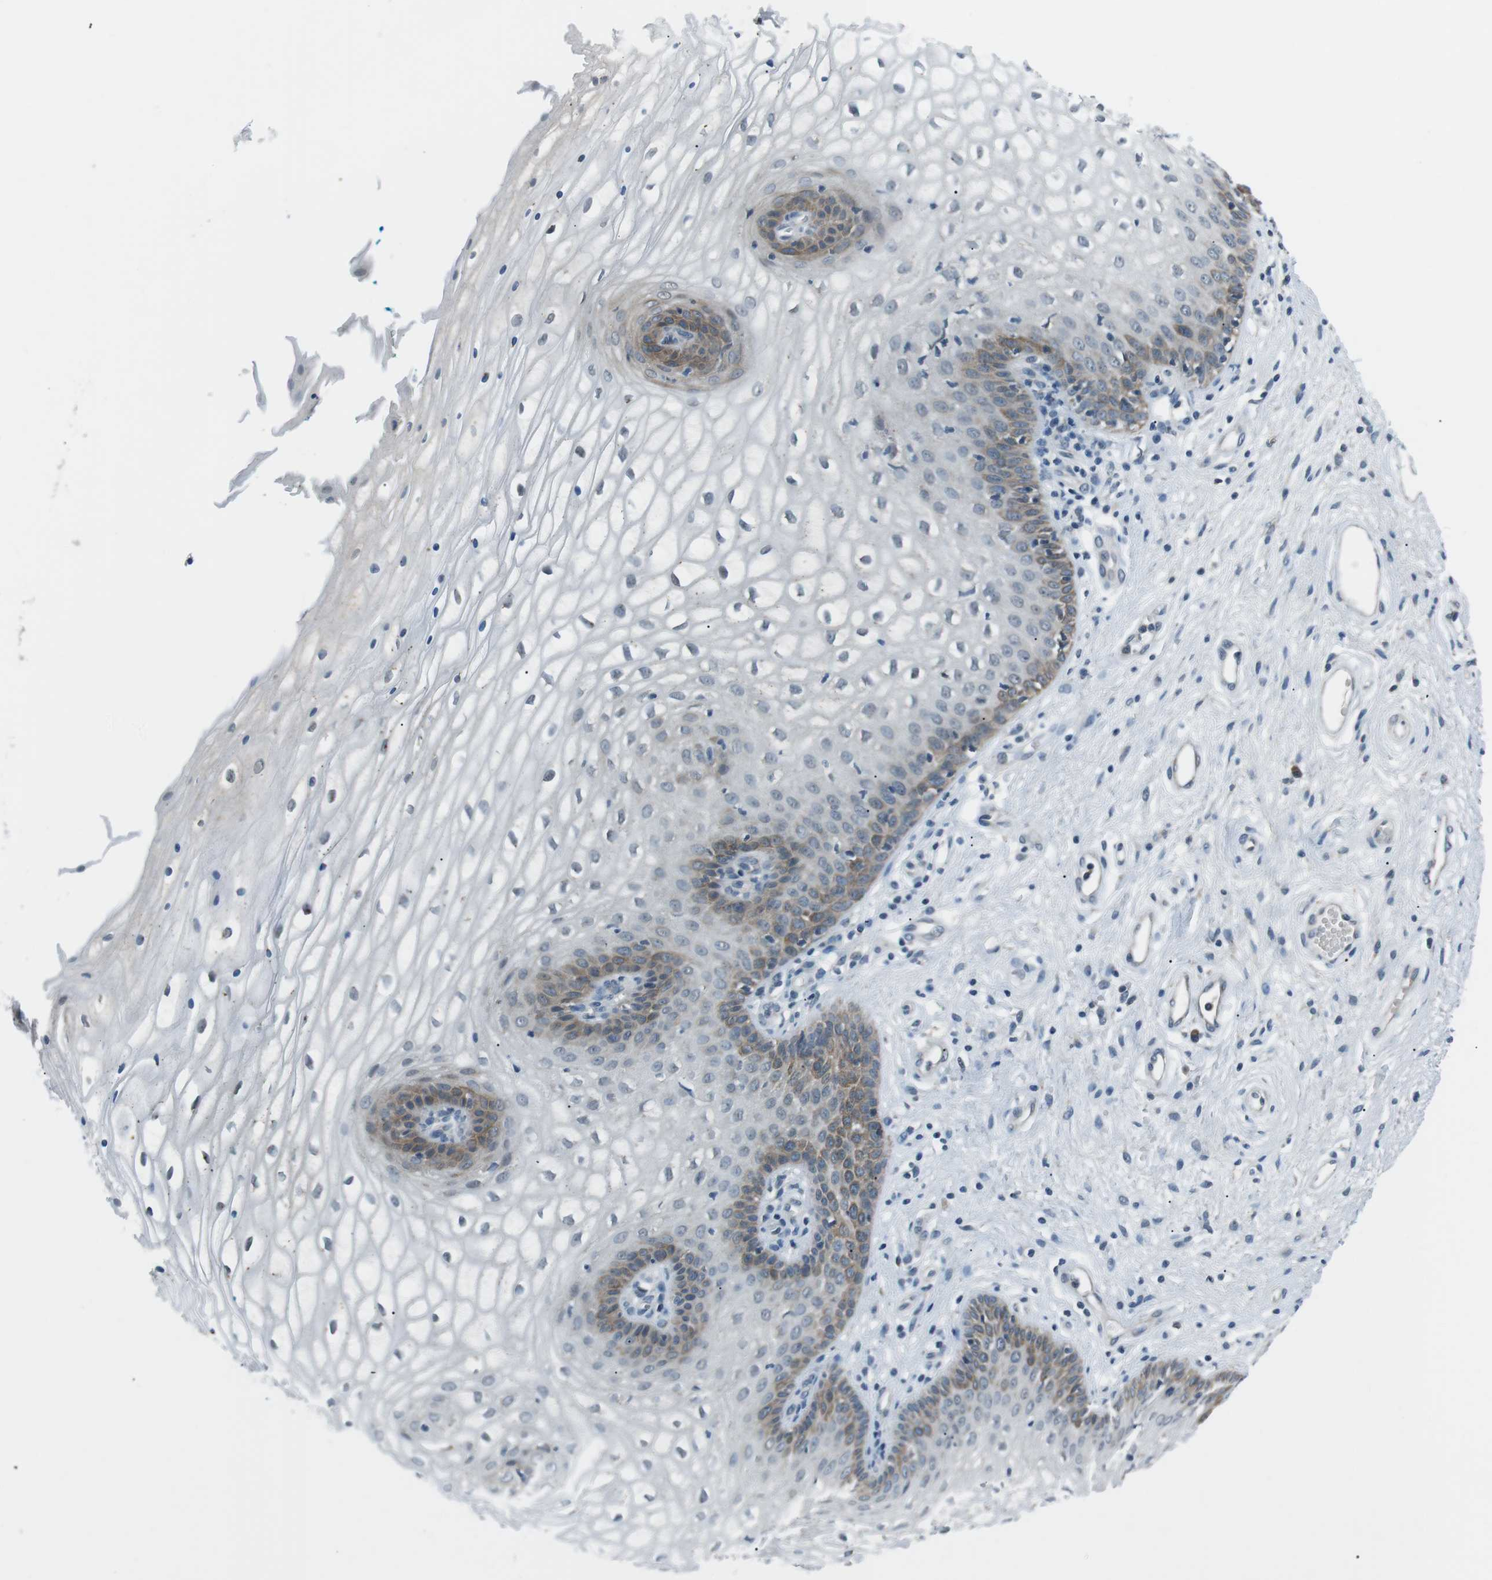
{"staining": {"intensity": "moderate", "quantity": "<25%", "location": "cytoplasmic/membranous"}, "tissue": "vagina", "cell_type": "Squamous epithelial cells", "image_type": "normal", "snomed": [{"axis": "morphology", "description": "Normal tissue, NOS"}, {"axis": "topography", "description": "Vagina"}], "caption": "This image shows IHC staining of benign human vagina, with low moderate cytoplasmic/membranous positivity in approximately <25% of squamous epithelial cells.", "gene": "FAM3B", "patient": {"sex": "female", "age": 34}}